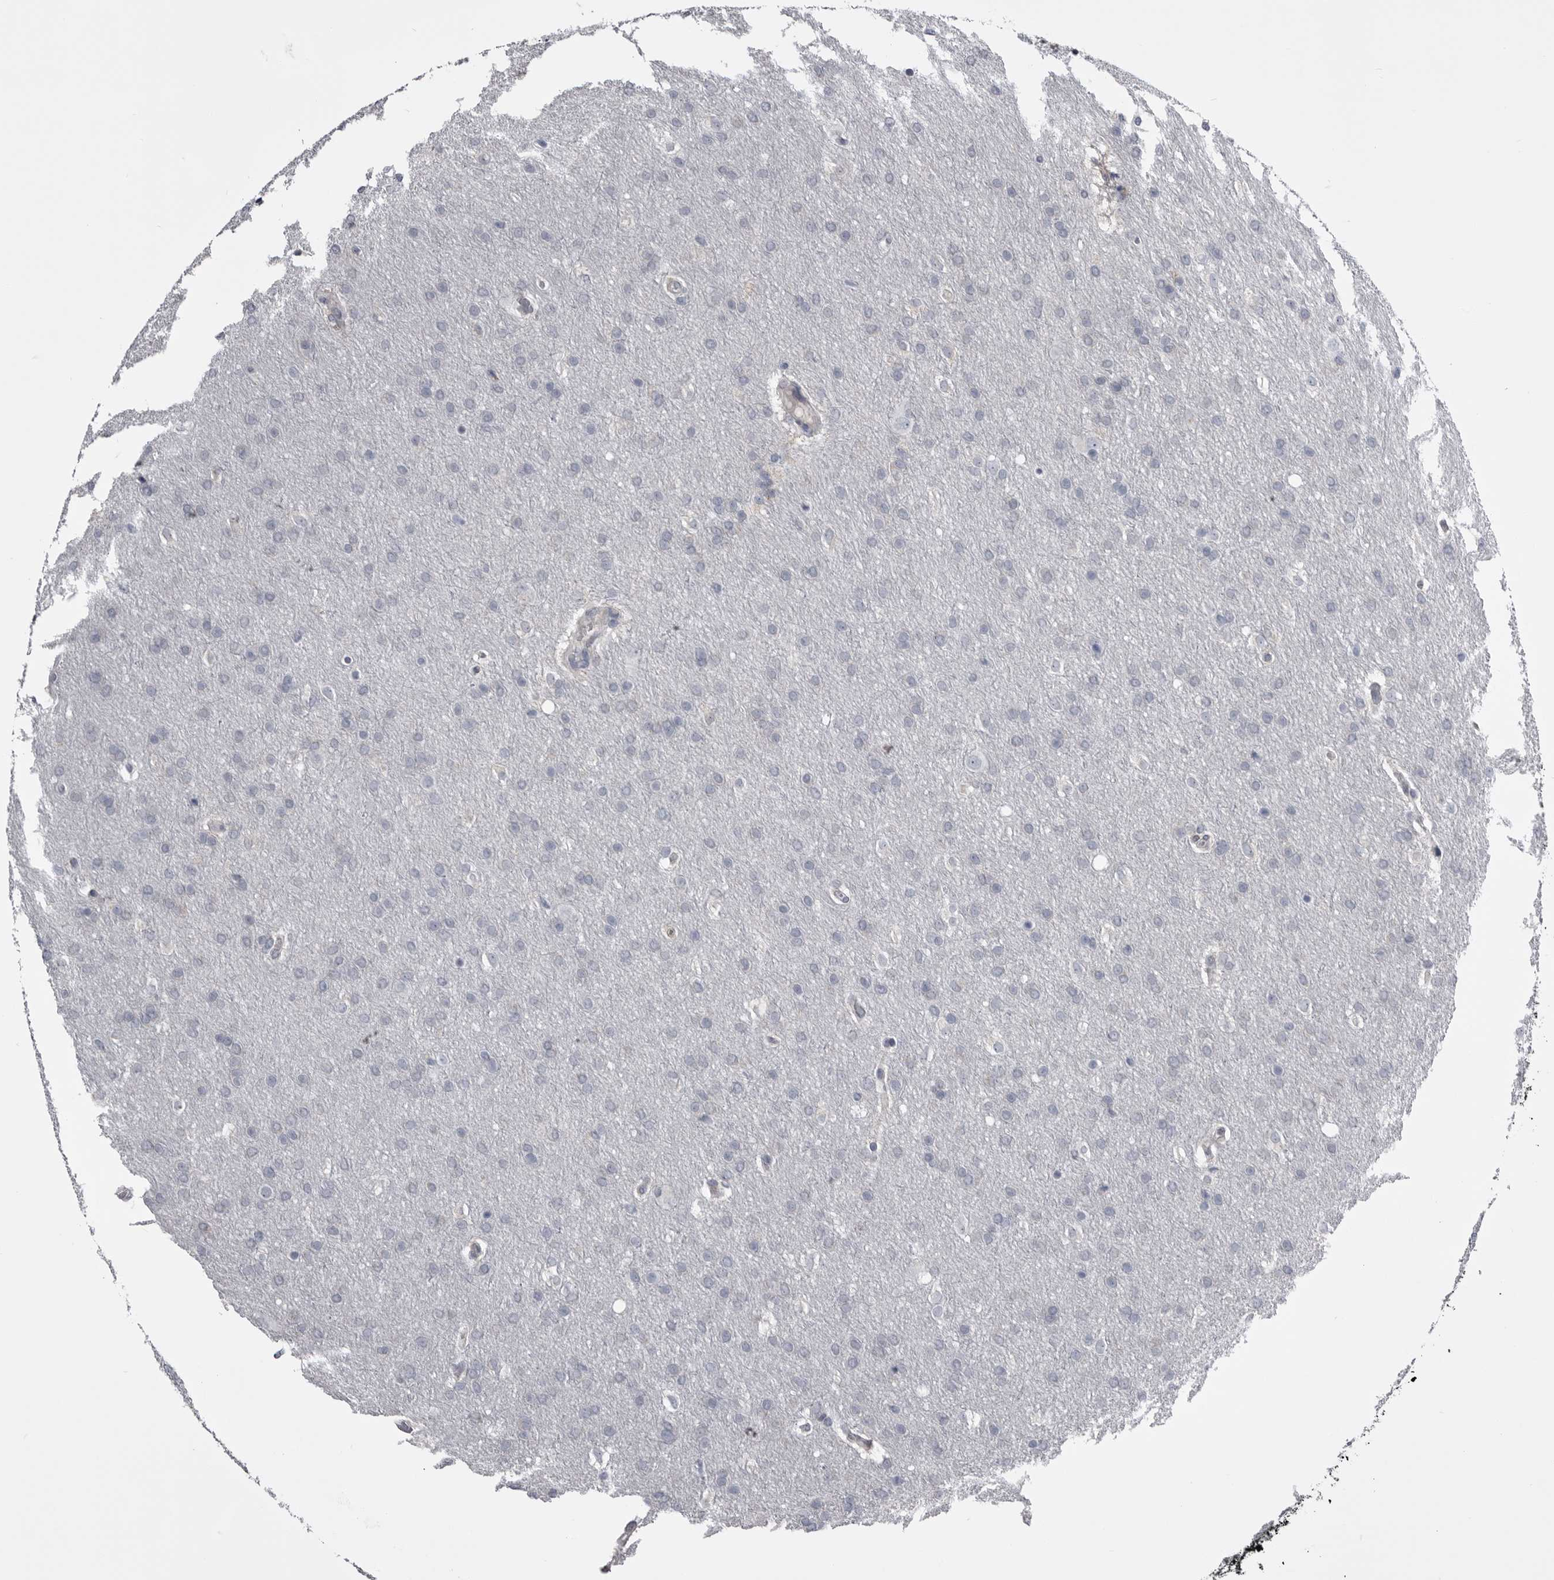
{"staining": {"intensity": "negative", "quantity": "none", "location": "none"}, "tissue": "glioma", "cell_type": "Tumor cells", "image_type": "cancer", "snomed": [{"axis": "morphology", "description": "Glioma, malignant, Low grade"}, {"axis": "topography", "description": "Brain"}], "caption": "Immunohistochemistry image of neoplastic tissue: malignant glioma (low-grade) stained with DAB (3,3'-diaminobenzidine) exhibits no significant protein positivity in tumor cells. Nuclei are stained in blue.", "gene": "OPLAH", "patient": {"sex": "female", "age": 37}}